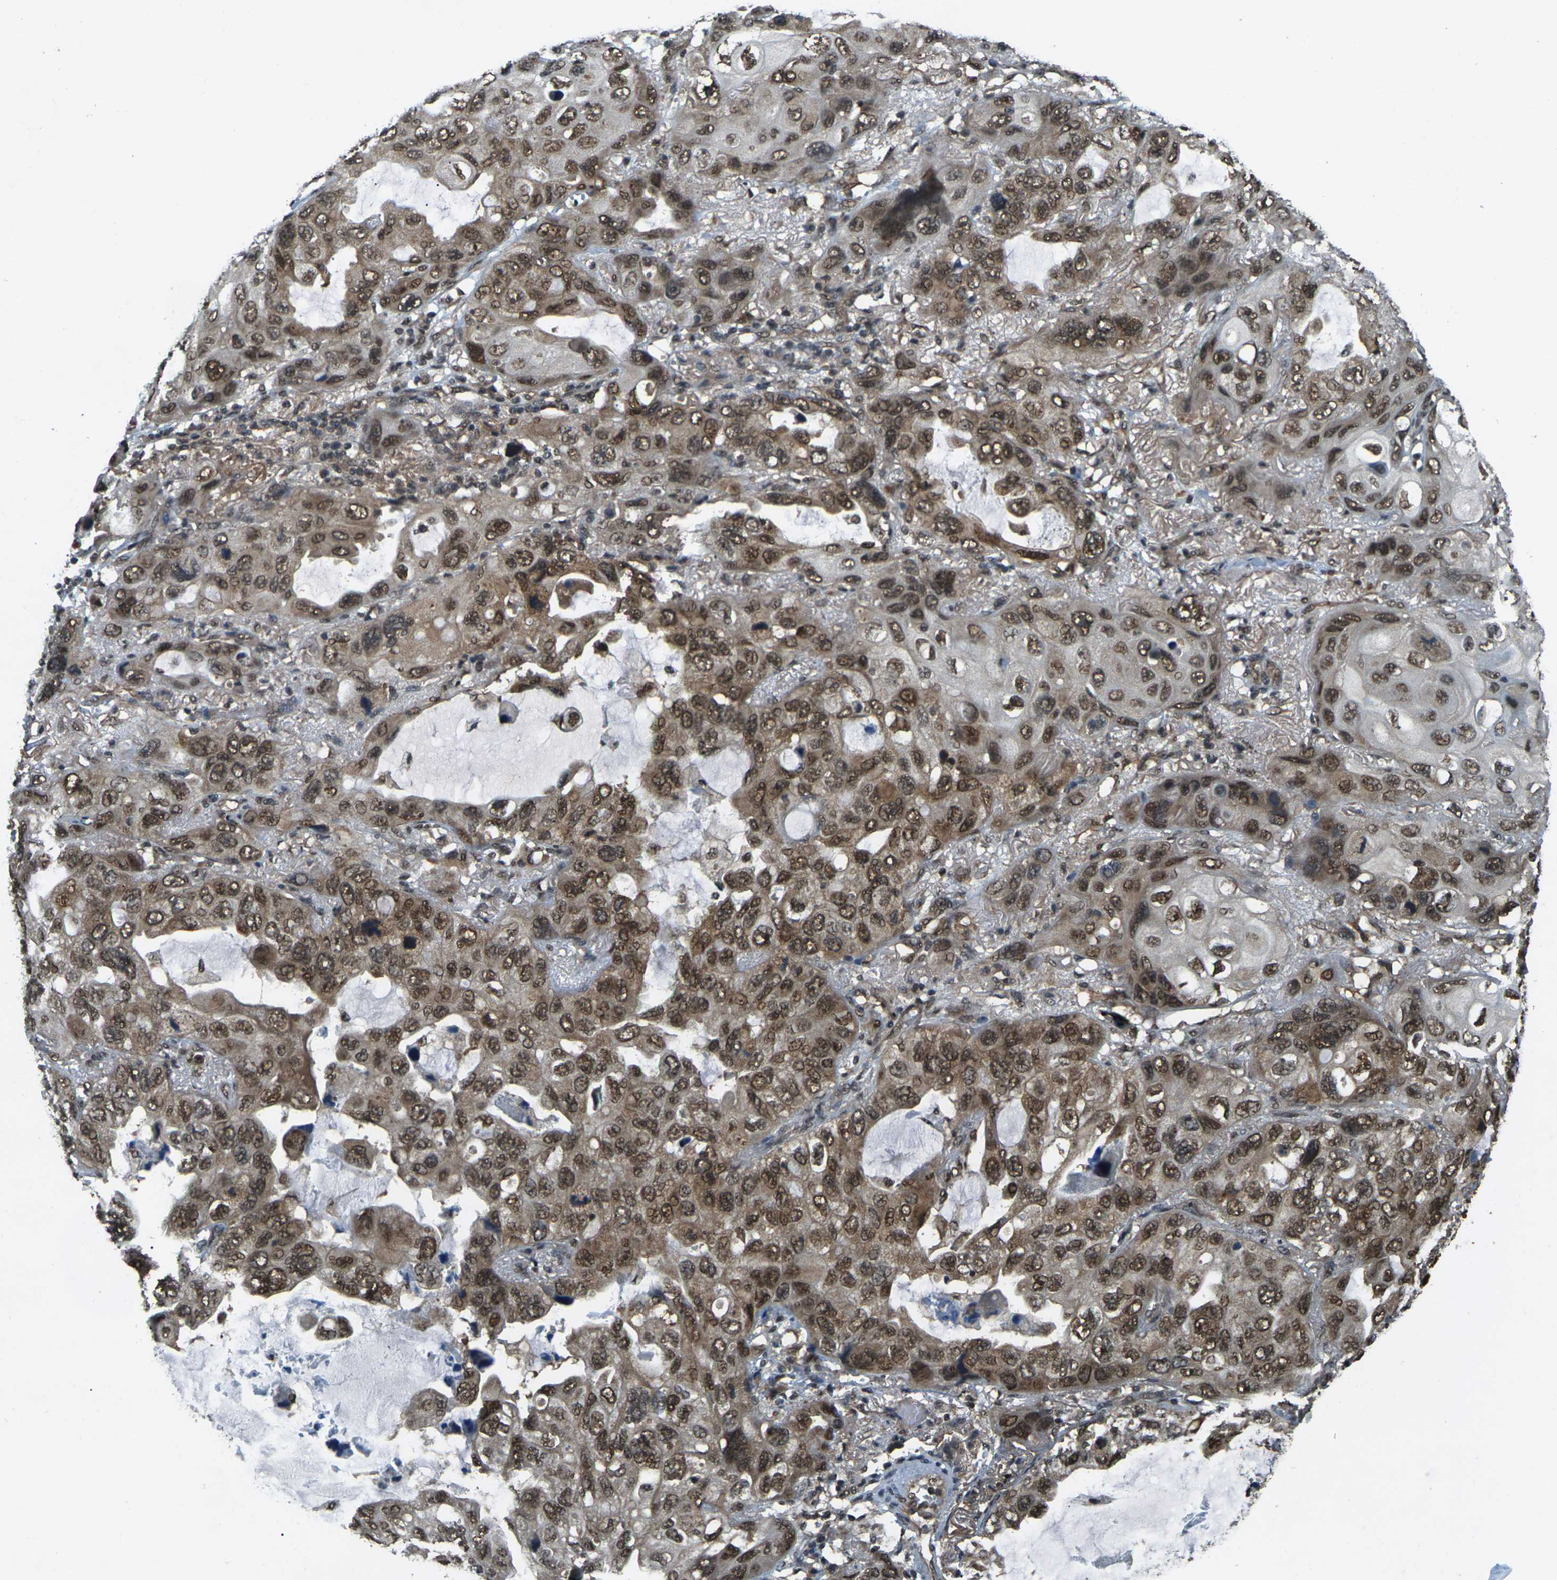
{"staining": {"intensity": "moderate", "quantity": ">75%", "location": "cytoplasmic/membranous,nuclear"}, "tissue": "lung cancer", "cell_type": "Tumor cells", "image_type": "cancer", "snomed": [{"axis": "morphology", "description": "Squamous cell carcinoma, NOS"}, {"axis": "topography", "description": "Lung"}], "caption": "Immunohistochemistry (IHC) histopathology image of neoplastic tissue: lung squamous cell carcinoma stained using immunohistochemistry demonstrates medium levels of moderate protein expression localized specifically in the cytoplasmic/membranous and nuclear of tumor cells, appearing as a cytoplasmic/membranous and nuclear brown color.", "gene": "NR4A2", "patient": {"sex": "female", "age": 73}}